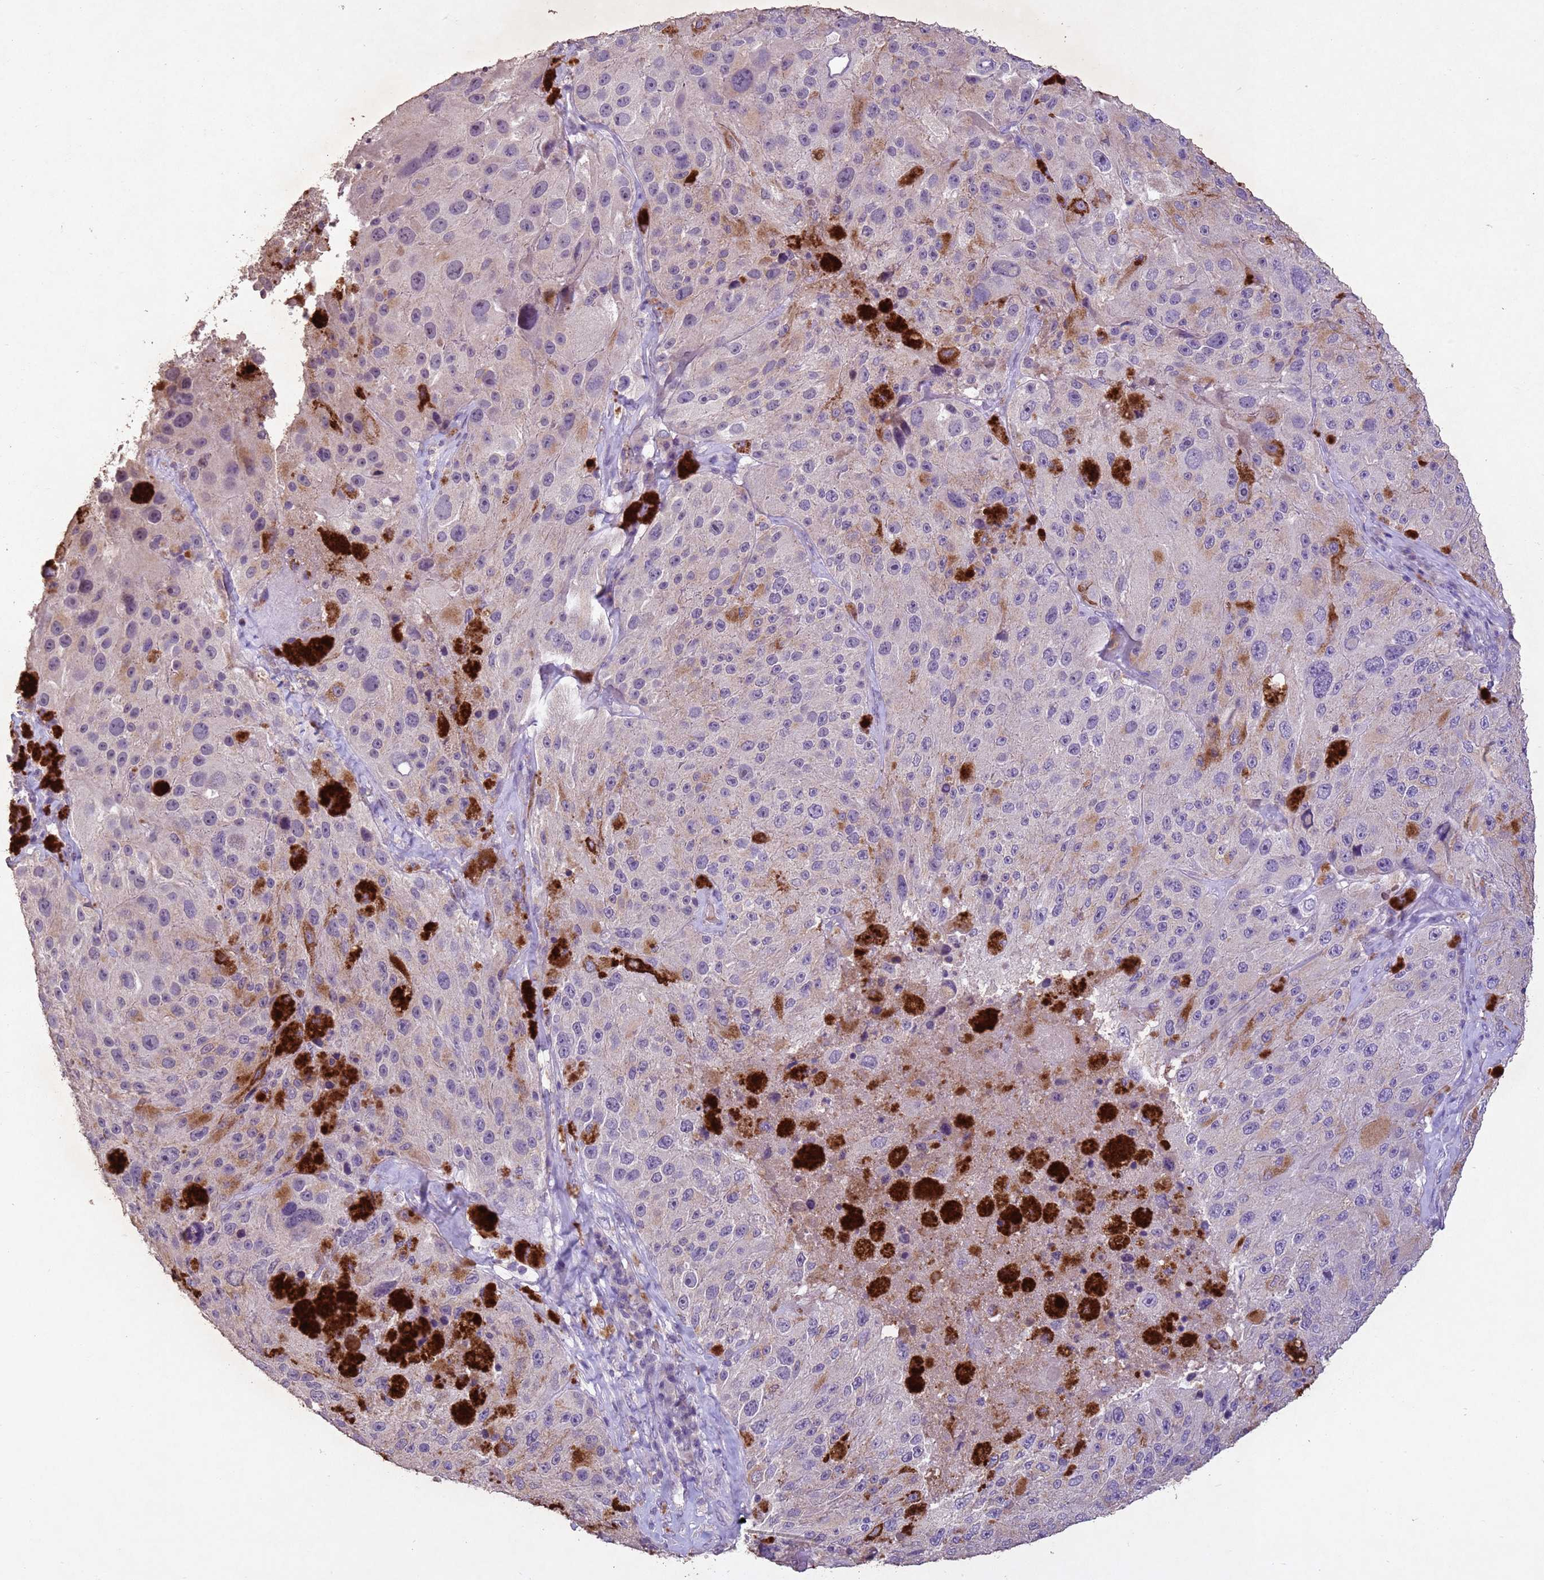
{"staining": {"intensity": "negative", "quantity": "none", "location": "none"}, "tissue": "melanoma", "cell_type": "Tumor cells", "image_type": "cancer", "snomed": [{"axis": "morphology", "description": "Malignant melanoma, Metastatic site"}, {"axis": "topography", "description": "Lymph node"}], "caption": "An immunohistochemistry (IHC) image of malignant melanoma (metastatic site) is shown. There is no staining in tumor cells of malignant melanoma (metastatic site). (DAB immunohistochemistry, high magnification).", "gene": "NLRP11", "patient": {"sex": "male", "age": 62}}